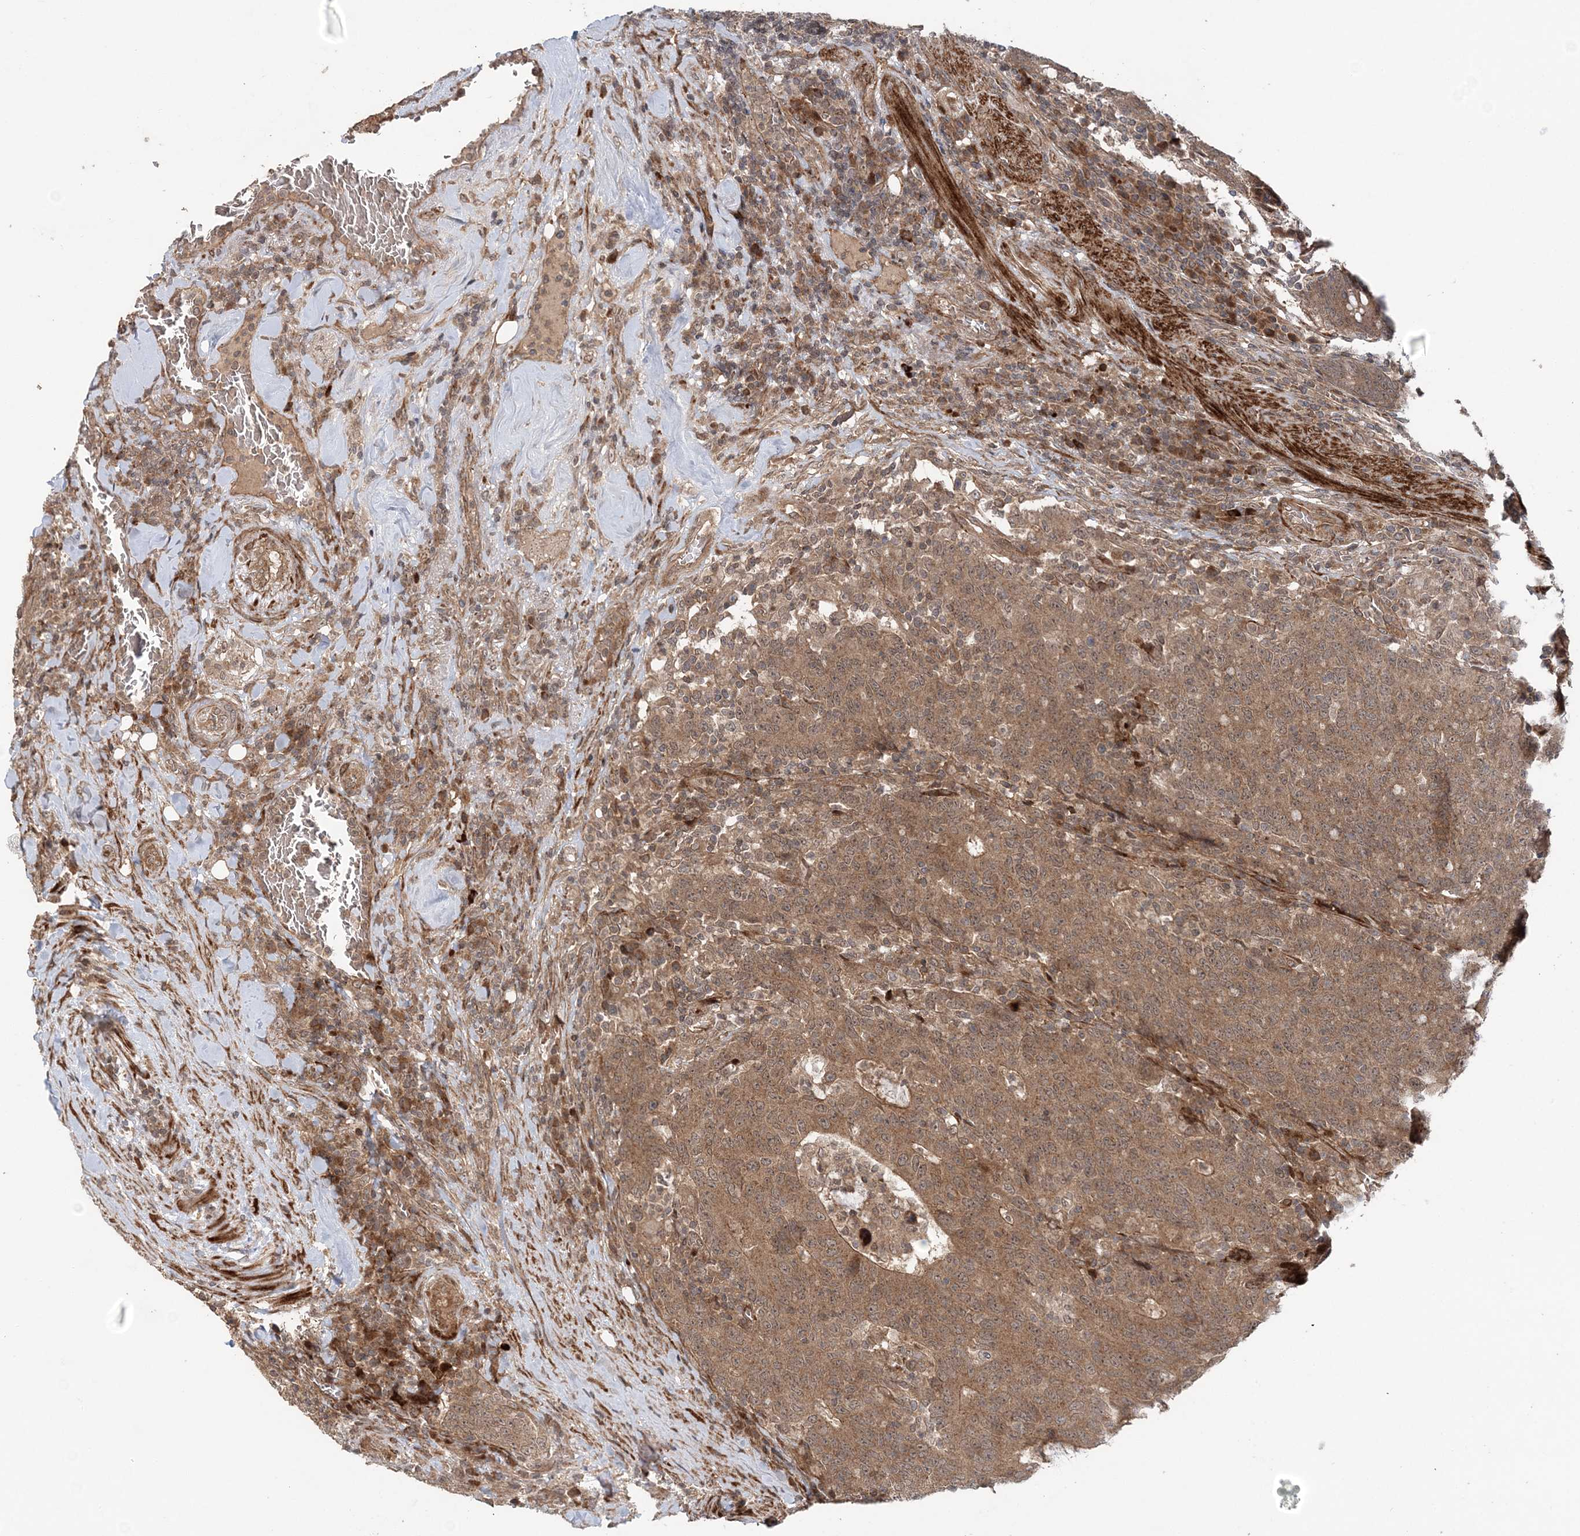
{"staining": {"intensity": "moderate", "quantity": ">75%", "location": "cytoplasmic/membranous"}, "tissue": "colorectal cancer", "cell_type": "Tumor cells", "image_type": "cancer", "snomed": [{"axis": "morphology", "description": "Normal tissue, NOS"}, {"axis": "morphology", "description": "Adenocarcinoma, NOS"}, {"axis": "topography", "description": "Colon"}], "caption": "Colorectal cancer was stained to show a protein in brown. There is medium levels of moderate cytoplasmic/membranous positivity in about >75% of tumor cells. (Brightfield microscopy of DAB IHC at high magnification).", "gene": "UBTD2", "patient": {"sex": "female", "age": 75}}